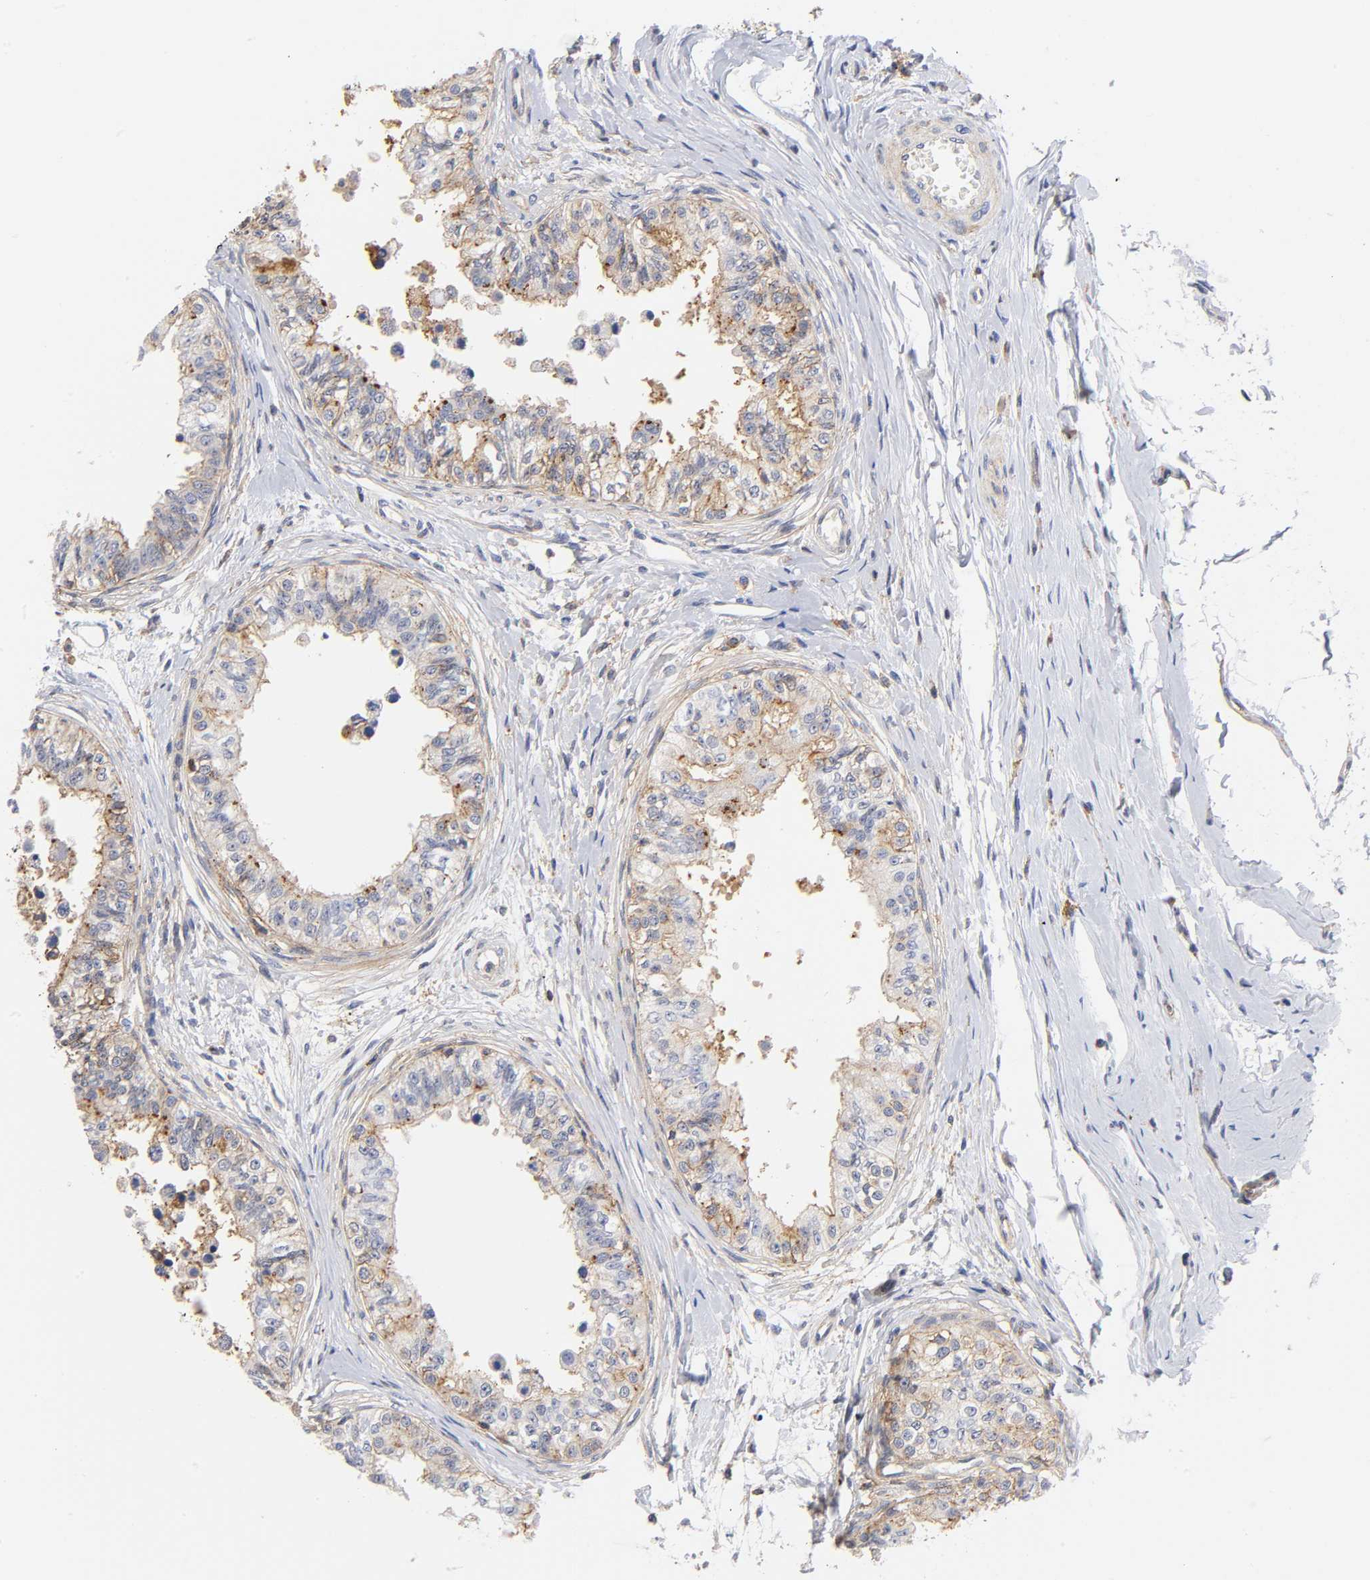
{"staining": {"intensity": "moderate", "quantity": "25%-75%", "location": "cytoplasmic/membranous"}, "tissue": "epididymis", "cell_type": "Glandular cells", "image_type": "normal", "snomed": [{"axis": "morphology", "description": "Normal tissue, NOS"}, {"axis": "morphology", "description": "Adenocarcinoma, metastatic, NOS"}, {"axis": "topography", "description": "Testis"}, {"axis": "topography", "description": "Epididymis"}], "caption": "Immunohistochemistry (DAB) staining of benign epididymis reveals moderate cytoplasmic/membranous protein expression in about 25%-75% of glandular cells.", "gene": "ANXA7", "patient": {"sex": "male", "age": 26}}